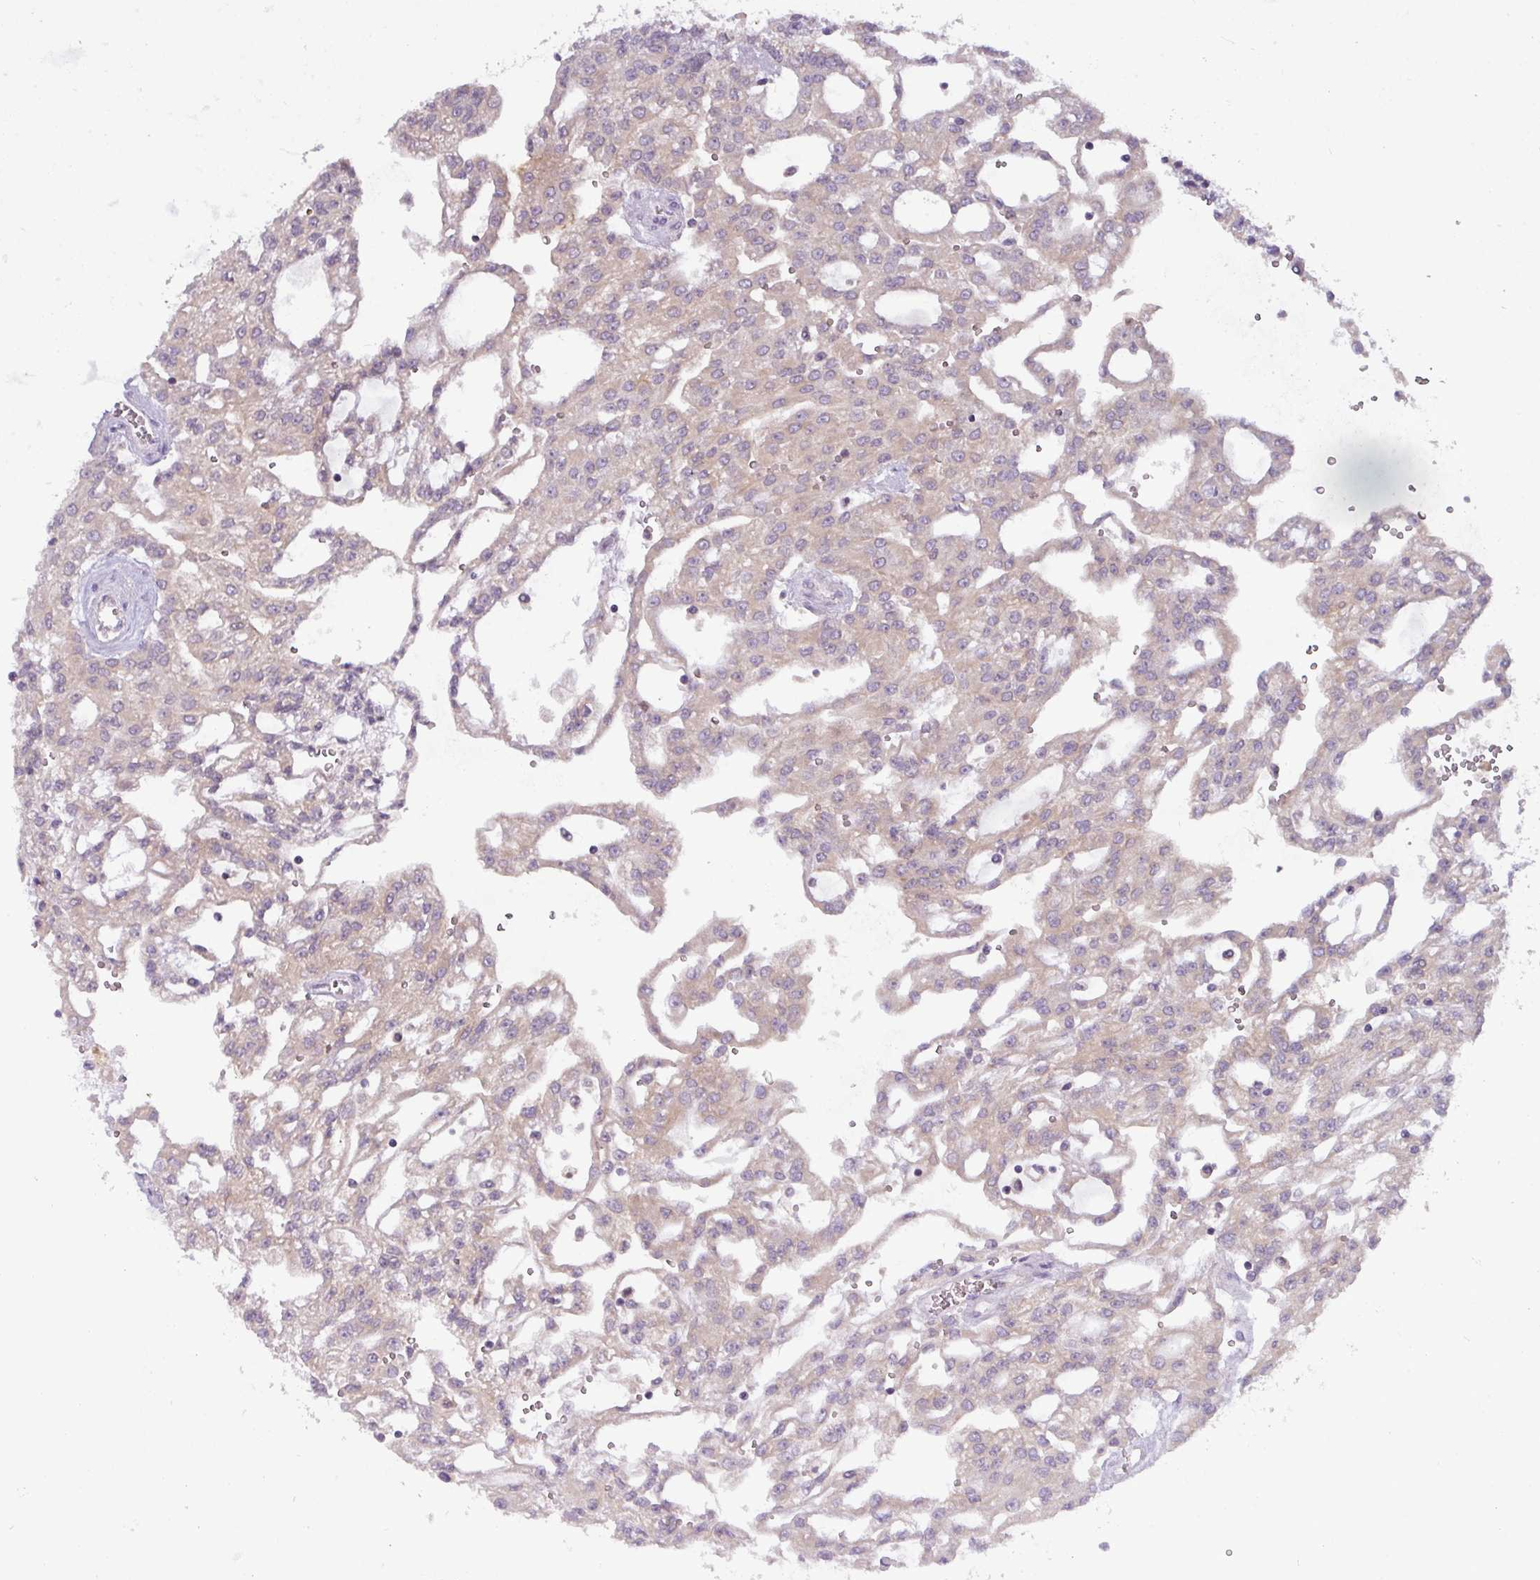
{"staining": {"intensity": "weak", "quantity": "25%-75%", "location": "cytoplasmic/membranous"}, "tissue": "renal cancer", "cell_type": "Tumor cells", "image_type": "cancer", "snomed": [{"axis": "morphology", "description": "Adenocarcinoma, NOS"}, {"axis": "topography", "description": "Kidney"}], "caption": "This image exhibits IHC staining of renal adenocarcinoma, with low weak cytoplasmic/membranous expression in approximately 25%-75% of tumor cells.", "gene": "TMEM62", "patient": {"sex": "male", "age": 63}}